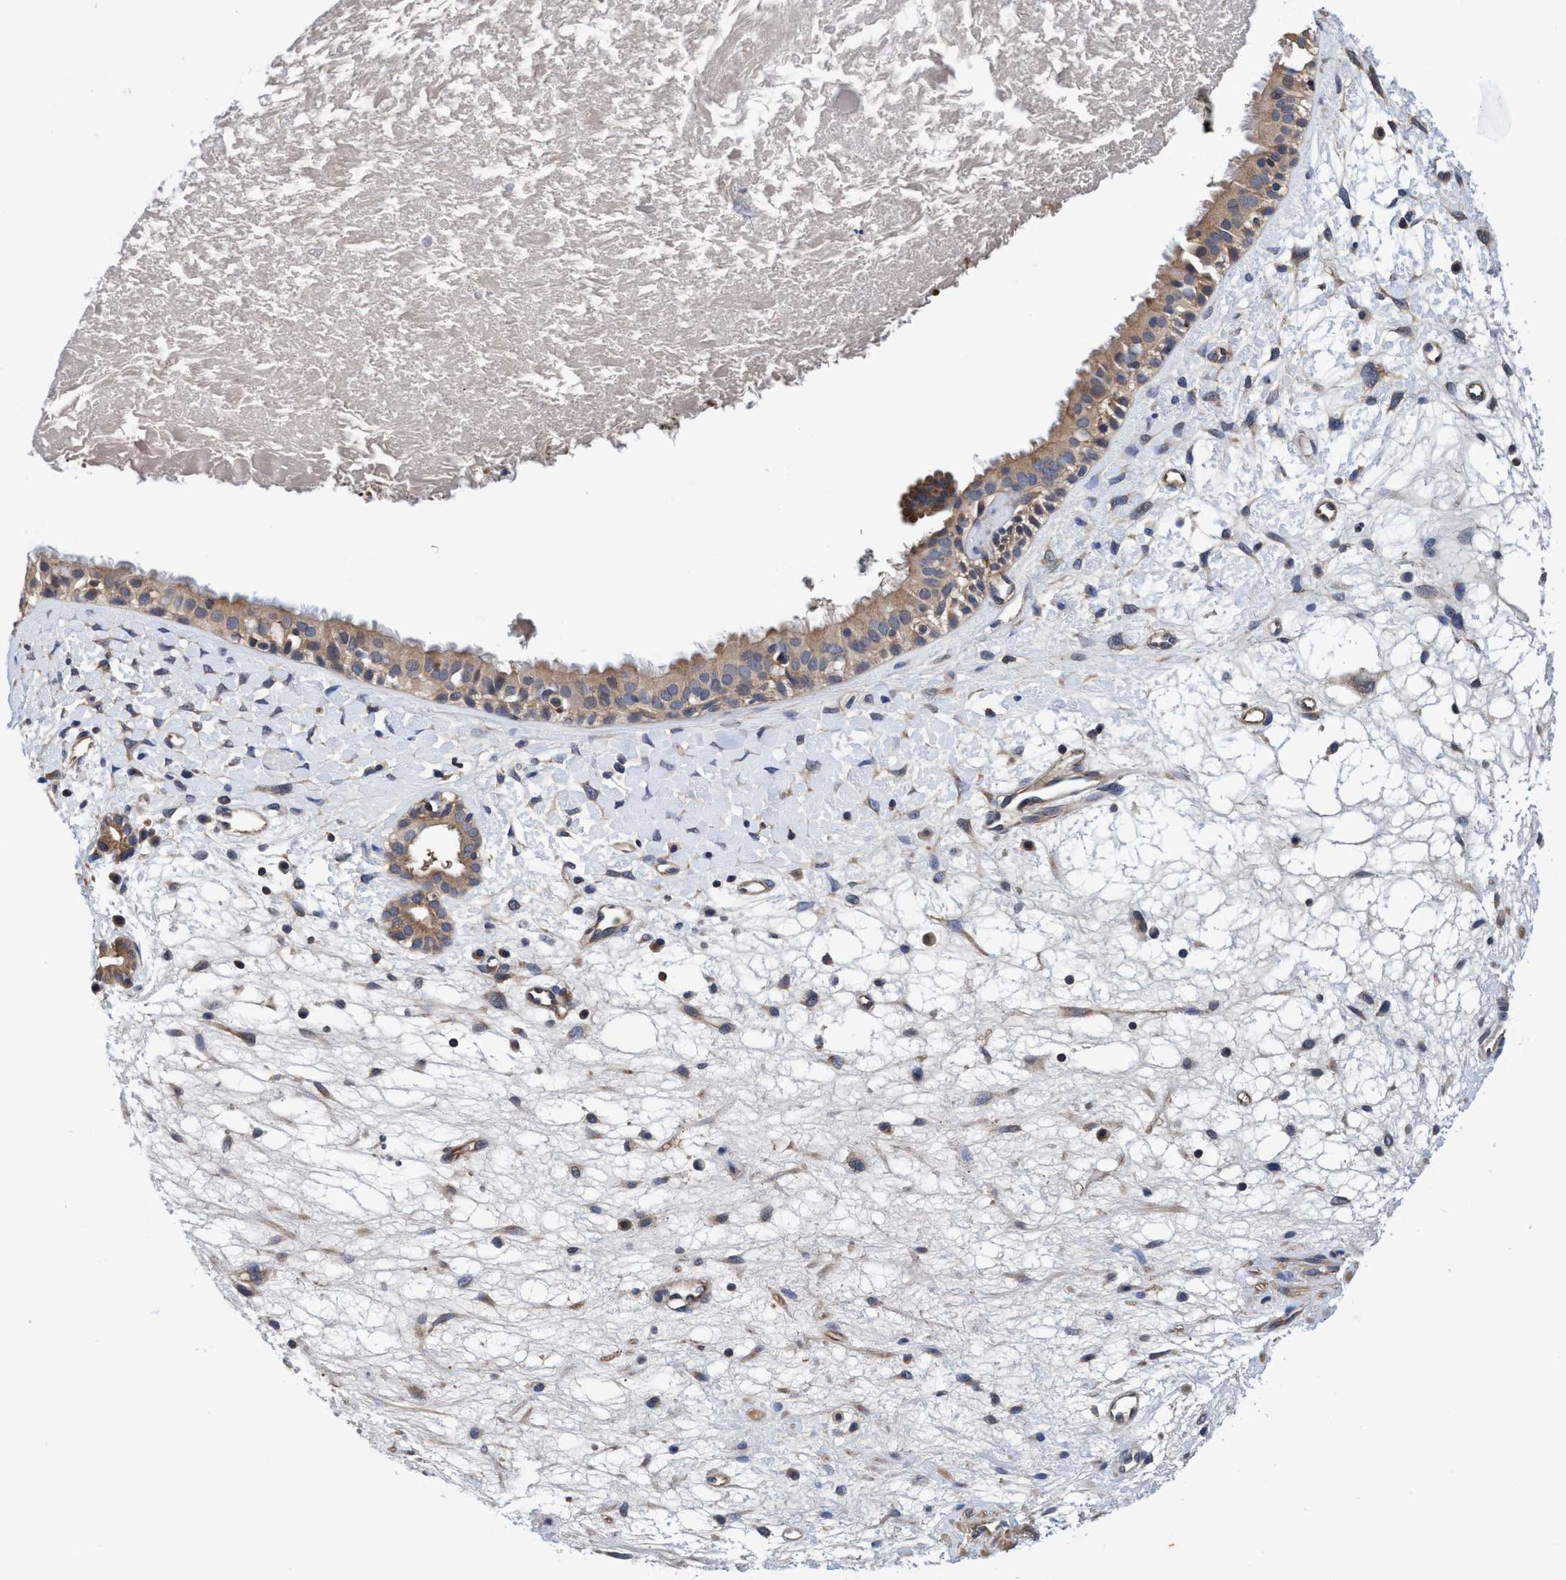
{"staining": {"intensity": "weak", "quantity": ">75%", "location": "cytoplasmic/membranous"}, "tissue": "nasopharynx", "cell_type": "Respiratory epithelial cells", "image_type": "normal", "snomed": [{"axis": "morphology", "description": "Normal tissue, NOS"}, {"axis": "topography", "description": "Nasopharynx"}], "caption": "The immunohistochemical stain highlights weak cytoplasmic/membranous positivity in respiratory epithelial cells of benign nasopharynx.", "gene": "CALCOCO2", "patient": {"sex": "male", "age": 22}}